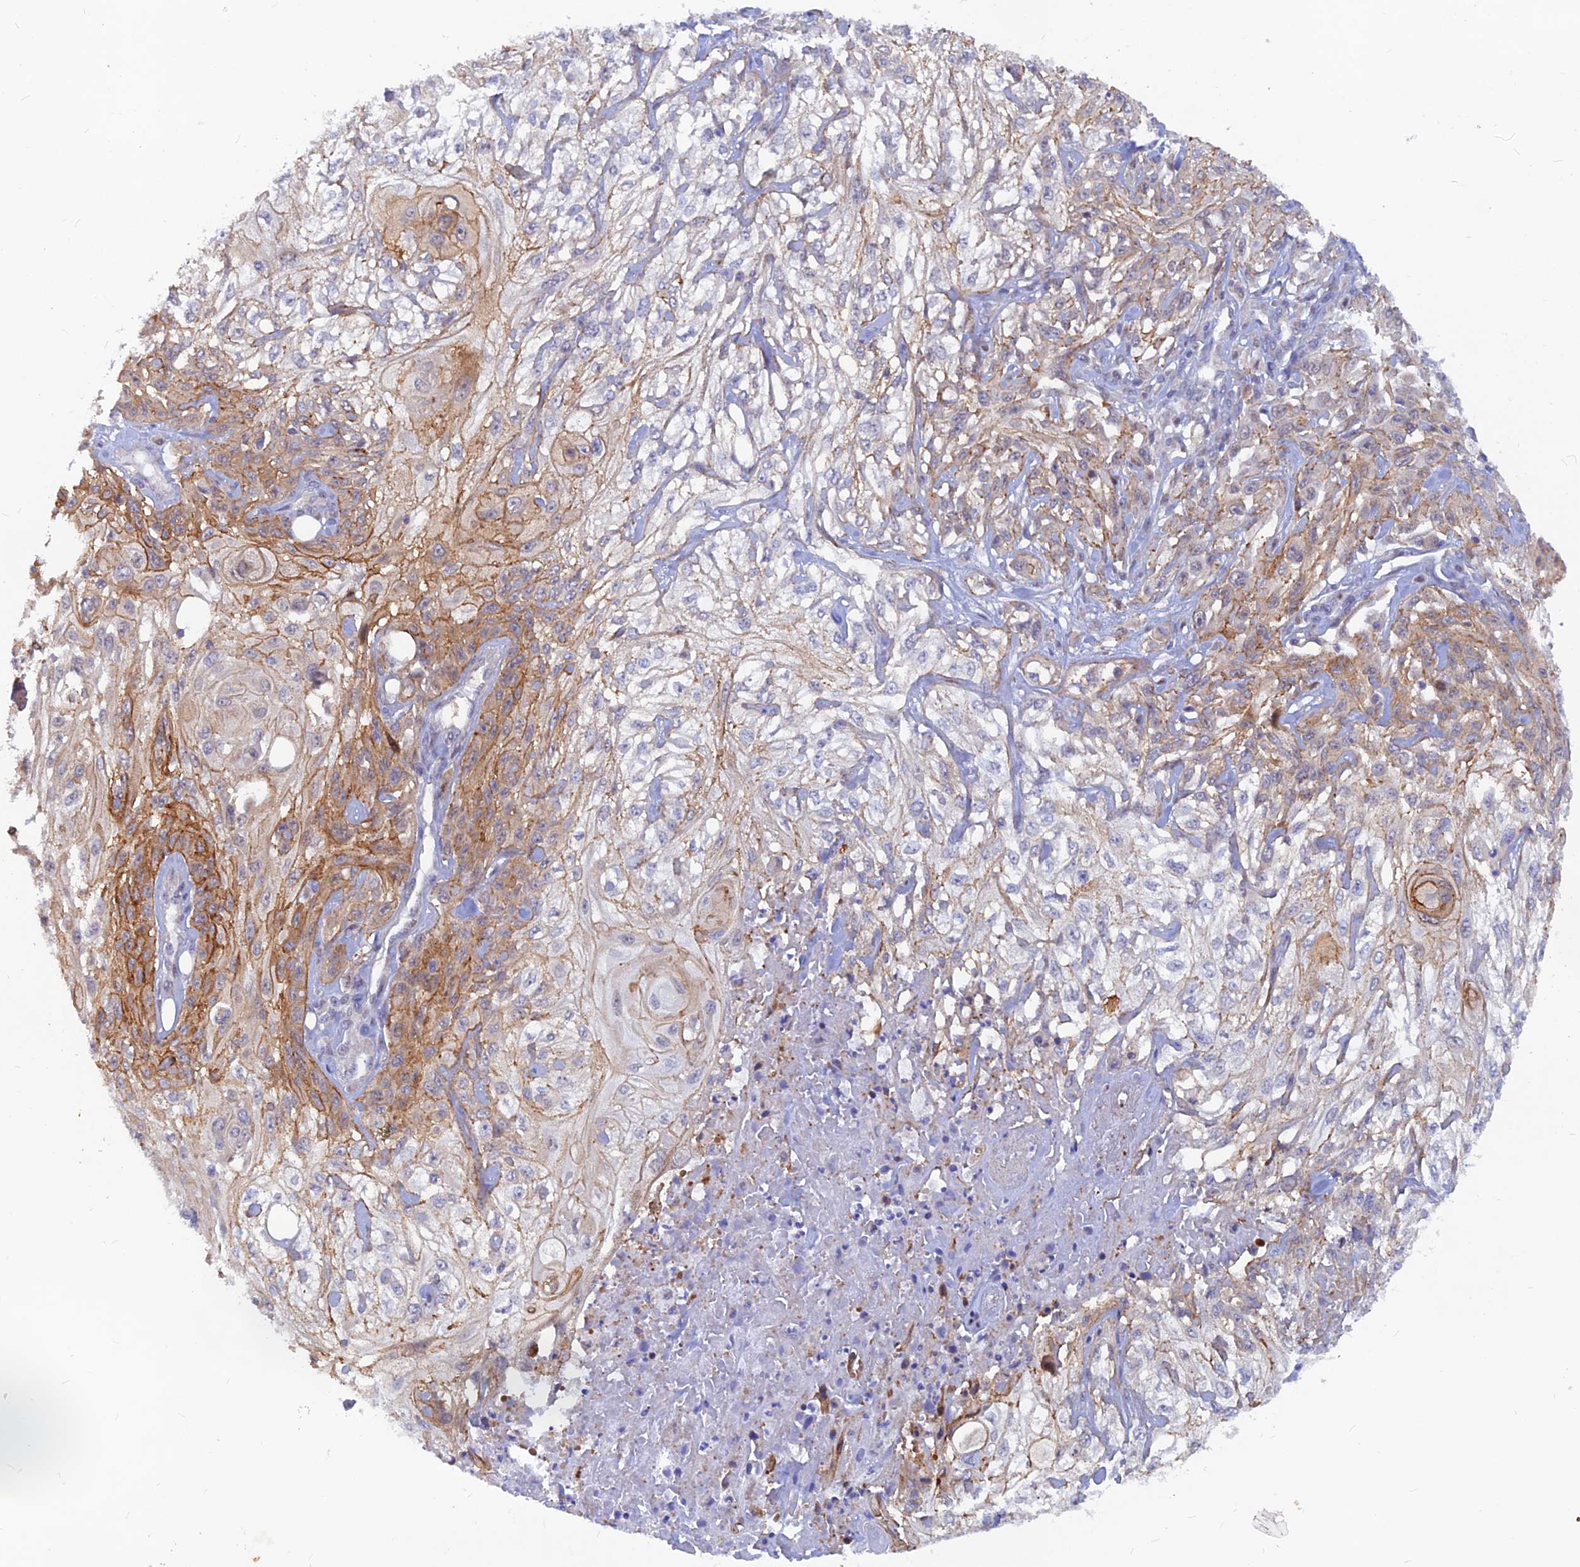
{"staining": {"intensity": "moderate", "quantity": "<25%", "location": "cytoplasmic/membranous"}, "tissue": "skin cancer", "cell_type": "Tumor cells", "image_type": "cancer", "snomed": [{"axis": "morphology", "description": "Squamous cell carcinoma, NOS"}, {"axis": "morphology", "description": "Squamous cell carcinoma, metastatic, NOS"}, {"axis": "topography", "description": "Skin"}, {"axis": "topography", "description": "Lymph node"}], "caption": "IHC photomicrograph of neoplastic tissue: skin metastatic squamous cell carcinoma stained using IHC displays low levels of moderate protein expression localized specifically in the cytoplasmic/membranous of tumor cells, appearing as a cytoplasmic/membranous brown color.", "gene": "DNAJC16", "patient": {"sex": "male", "age": 75}}